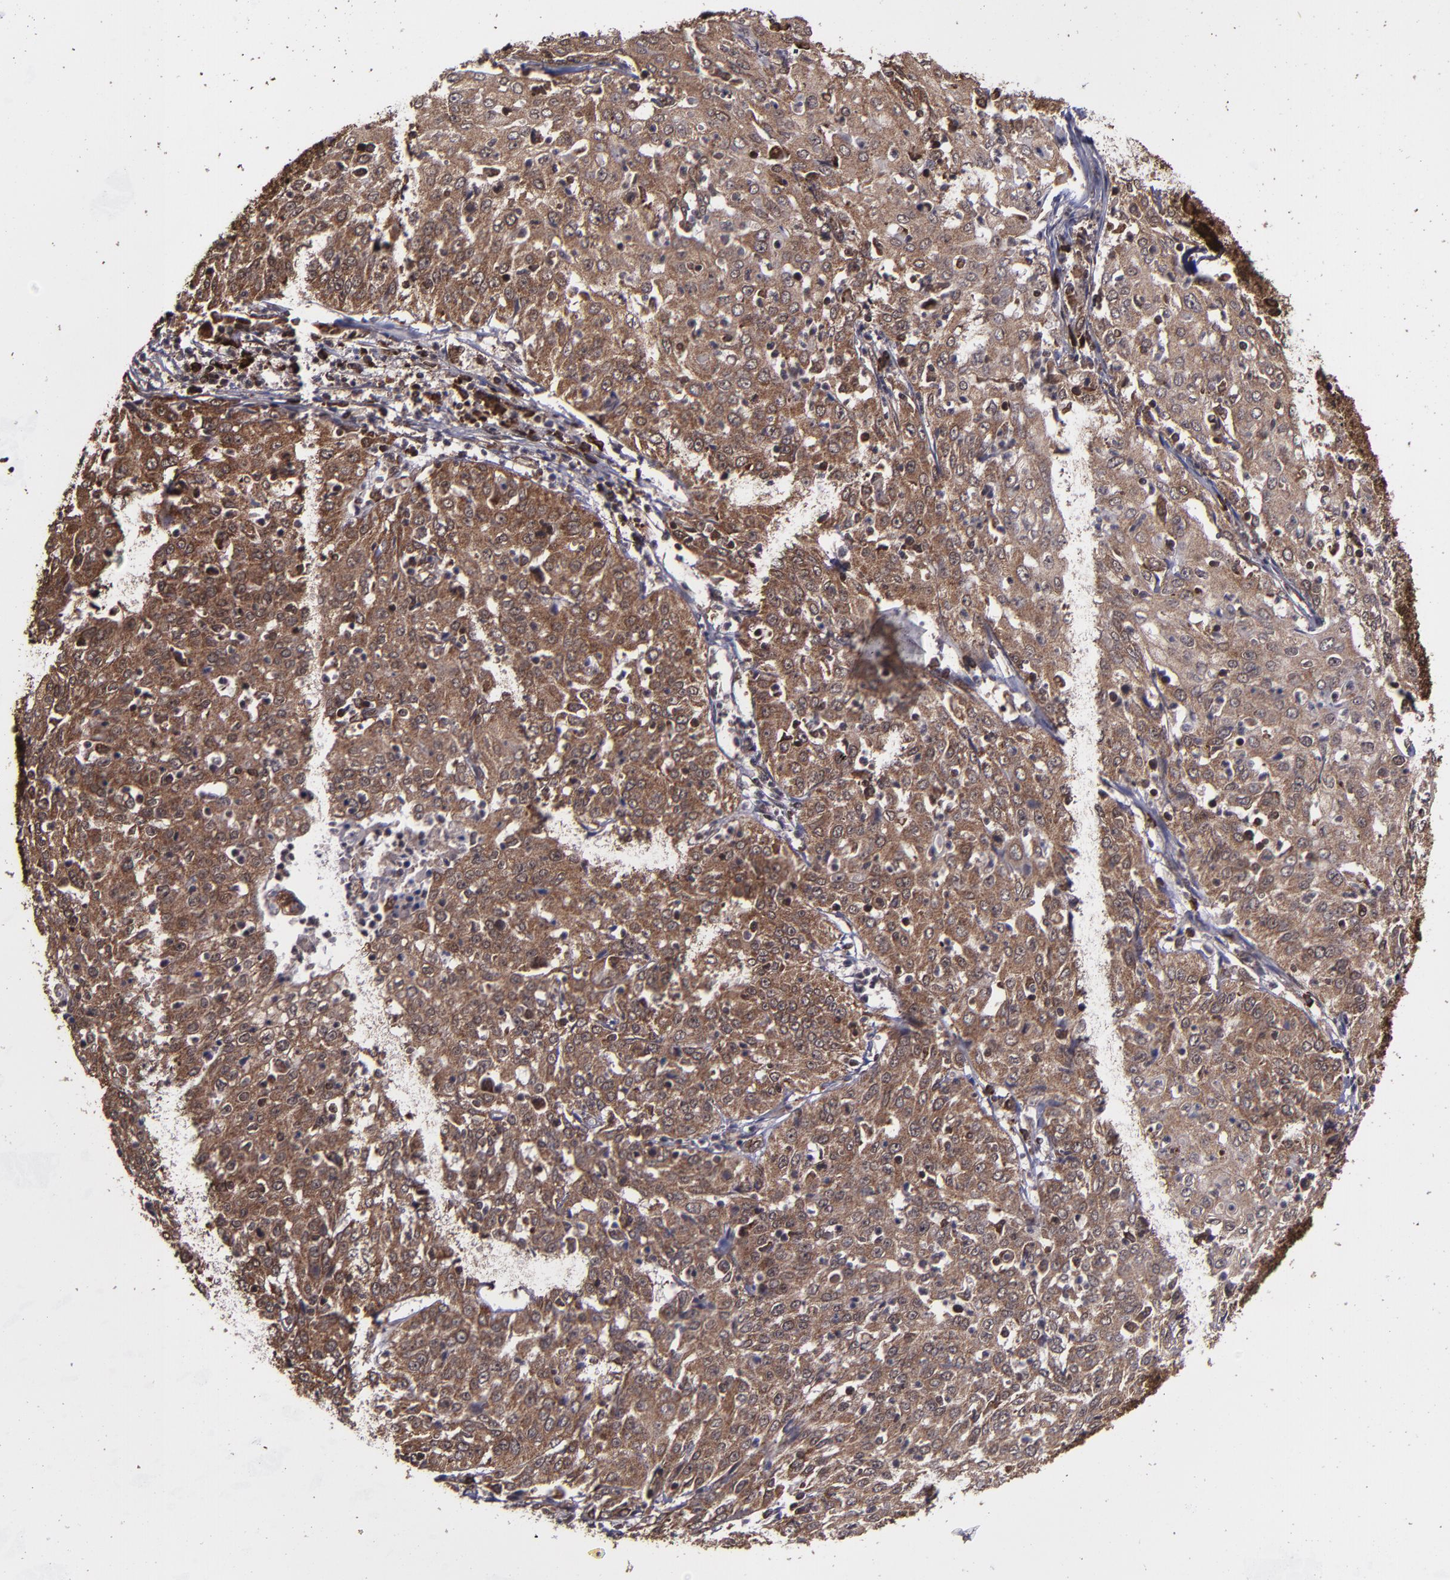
{"staining": {"intensity": "strong", "quantity": ">75%", "location": "cytoplasmic/membranous,nuclear"}, "tissue": "cervical cancer", "cell_type": "Tumor cells", "image_type": "cancer", "snomed": [{"axis": "morphology", "description": "Squamous cell carcinoma, NOS"}, {"axis": "topography", "description": "Cervix"}], "caption": "IHC of cervical squamous cell carcinoma exhibits high levels of strong cytoplasmic/membranous and nuclear positivity in about >75% of tumor cells.", "gene": "EIF4ENIF1", "patient": {"sex": "female", "age": 39}}